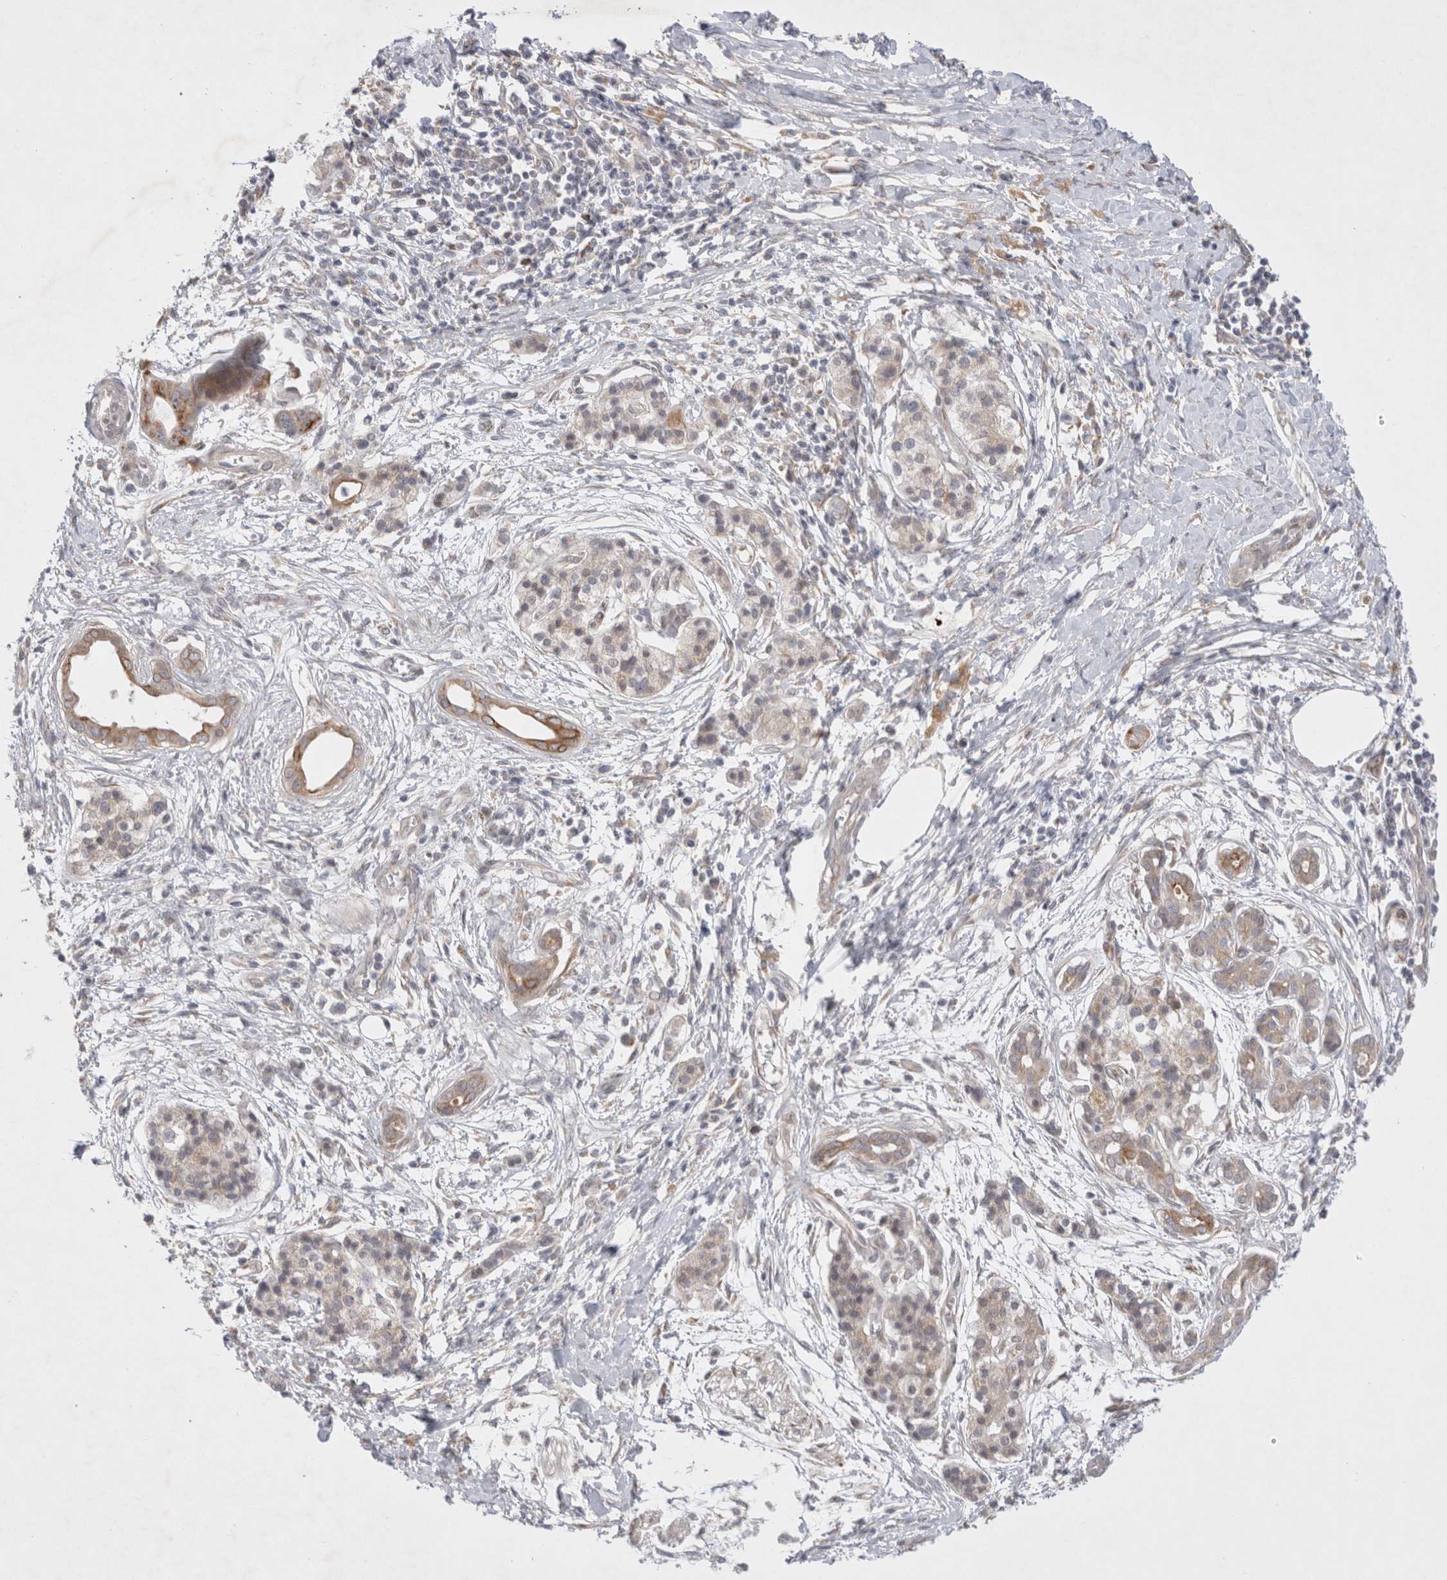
{"staining": {"intensity": "weak", "quantity": ">75%", "location": "cytoplasmic/membranous"}, "tissue": "pancreatic cancer", "cell_type": "Tumor cells", "image_type": "cancer", "snomed": [{"axis": "morphology", "description": "Adenocarcinoma, NOS"}, {"axis": "topography", "description": "Pancreas"}], "caption": "Weak cytoplasmic/membranous protein positivity is identified in about >75% of tumor cells in pancreatic cancer.", "gene": "NPC1", "patient": {"sex": "male", "age": 59}}